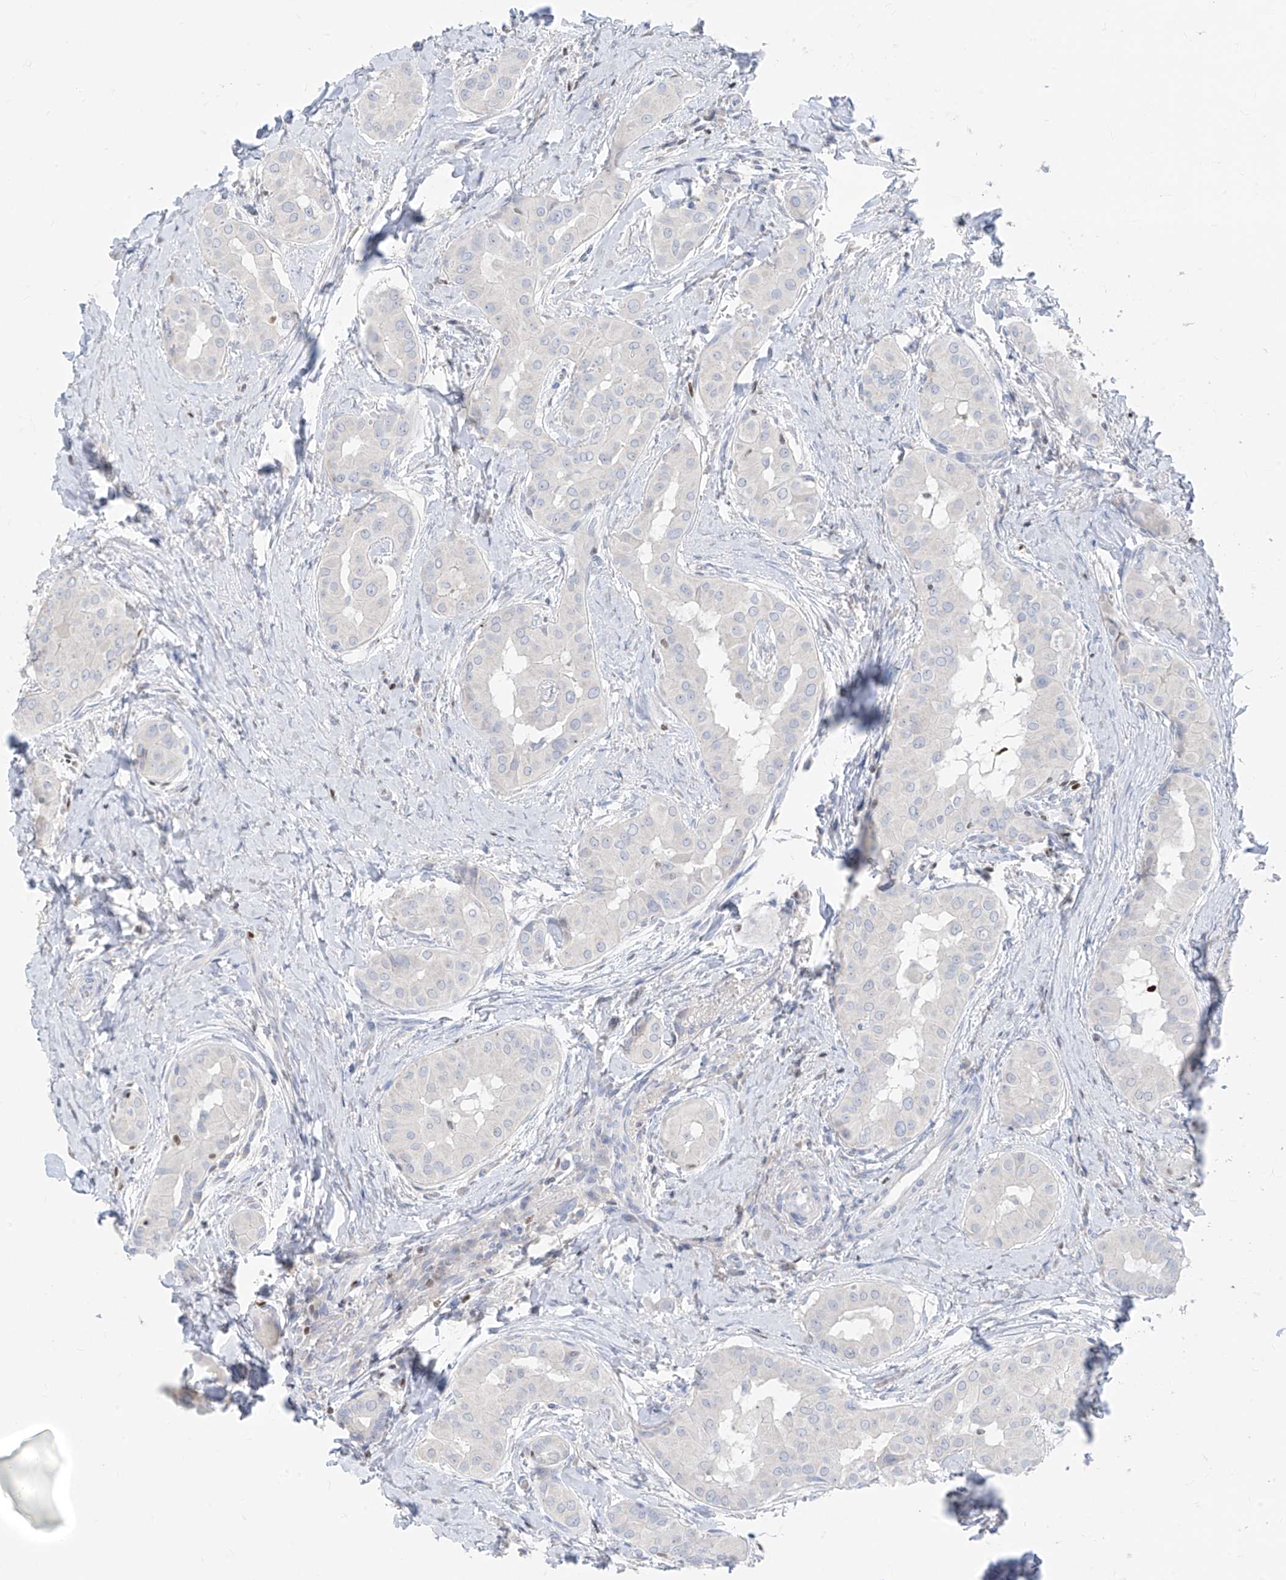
{"staining": {"intensity": "negative", "quantity": "none", "location": "none"}, "tissue": "thyroid cancer", "cell_type": "Tumor cells", "image_type": "cancer", "snomed": [{"axis": "morphology", "description": "Papillary adenocarcinoma, NOS"}, {"axis": "topography", "description": "Thyroid gland"}], "caption": "Immunohistochemical staining of human papillary adenocarcinoma (thyroid) reveals no significant positivity in tumor cells.", "gene": "TBX21", "patient": {"sex": "male", "age": 33}}